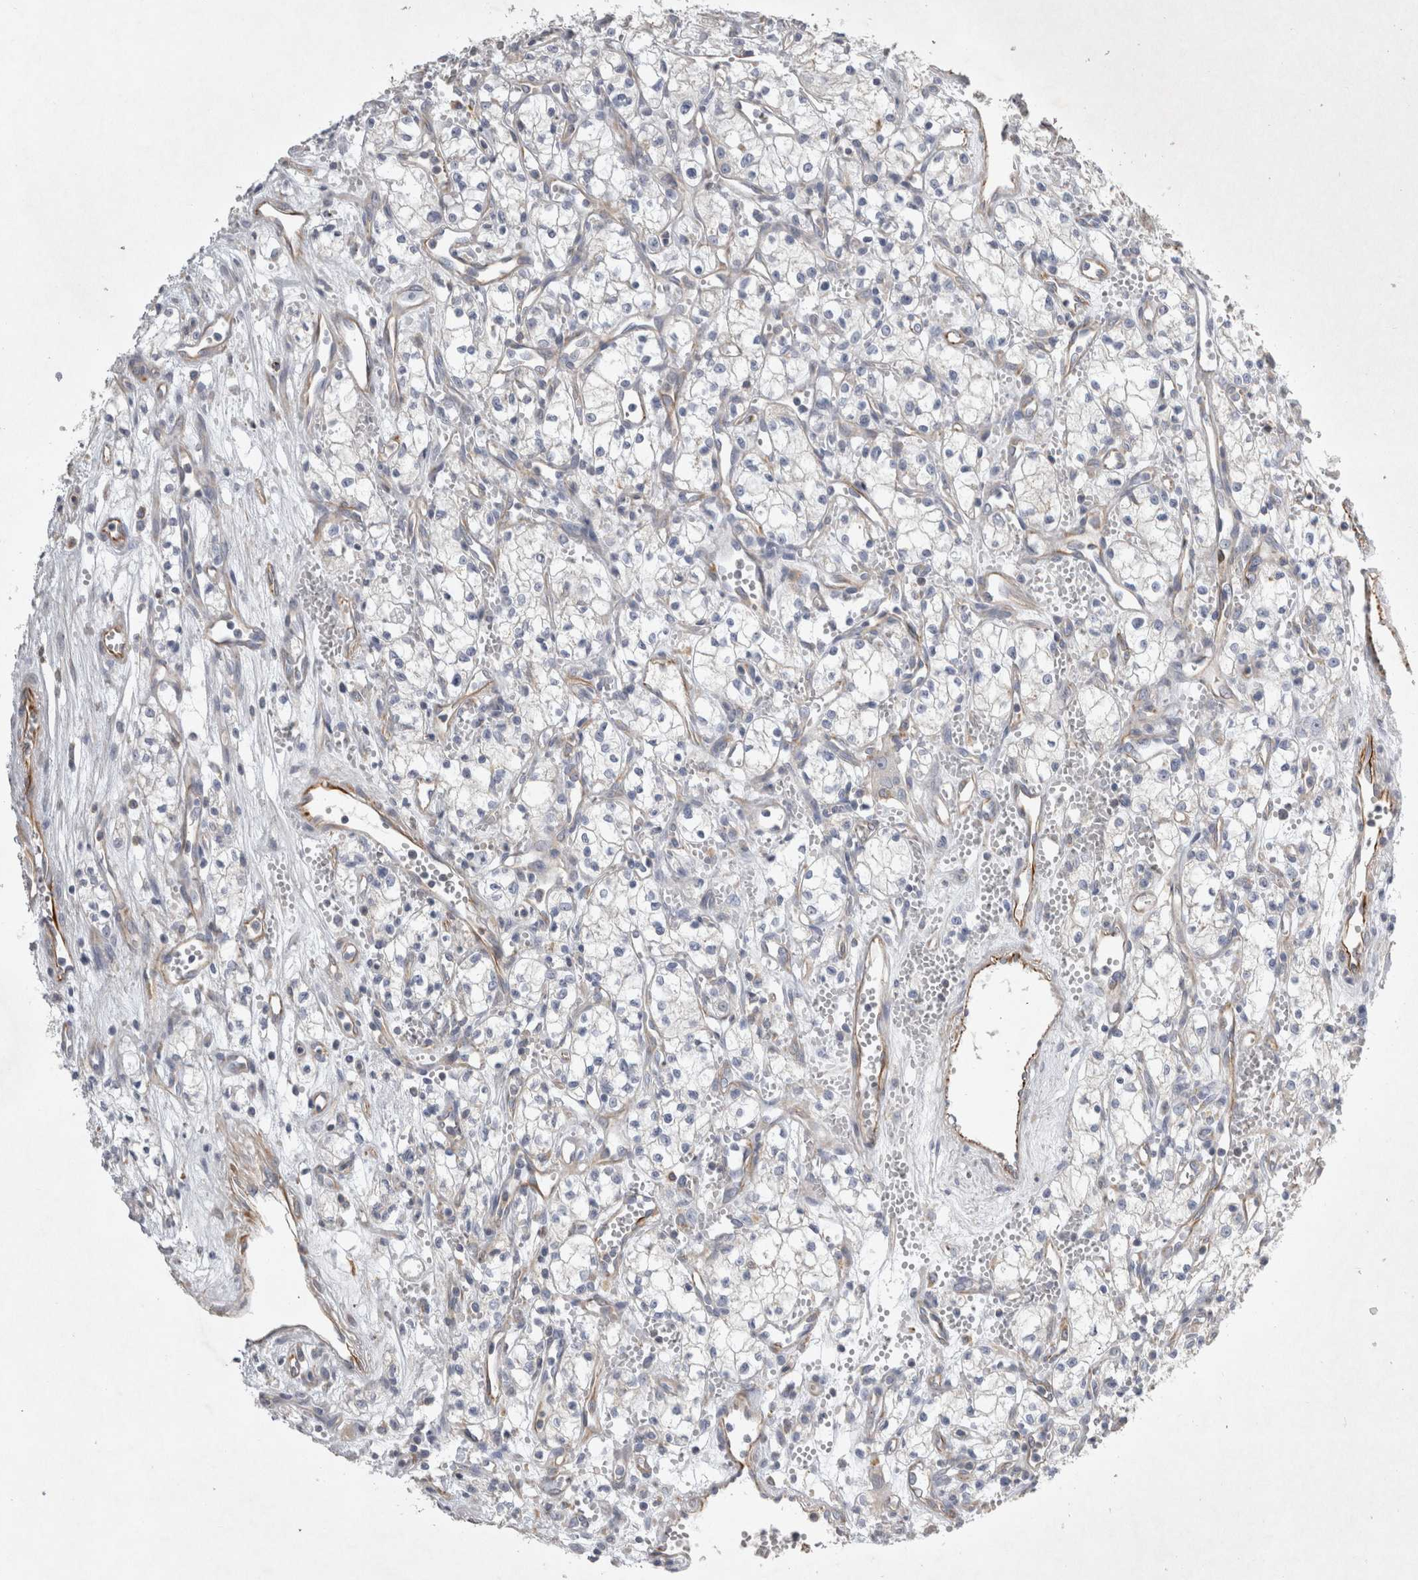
{"staining": {"intensity": "negative", "quantity": "none", "location": "none"}, "tissue": "renal cancer", "cell_type": "Tumor cells", "image_type": "cancer", "snomed": [{"axis": "morphology", "description": "Adenocarcinoma, NOS"}, {"axis": "topography", "description": "Kidney"}], "caption": "DAB immunohistochemical staining of renal cancer (adenocarcinoma) exhibits no significant positivity in tumor cells.", "gene": "STRADB", "patient": {"sex": "male", "age": 59}}